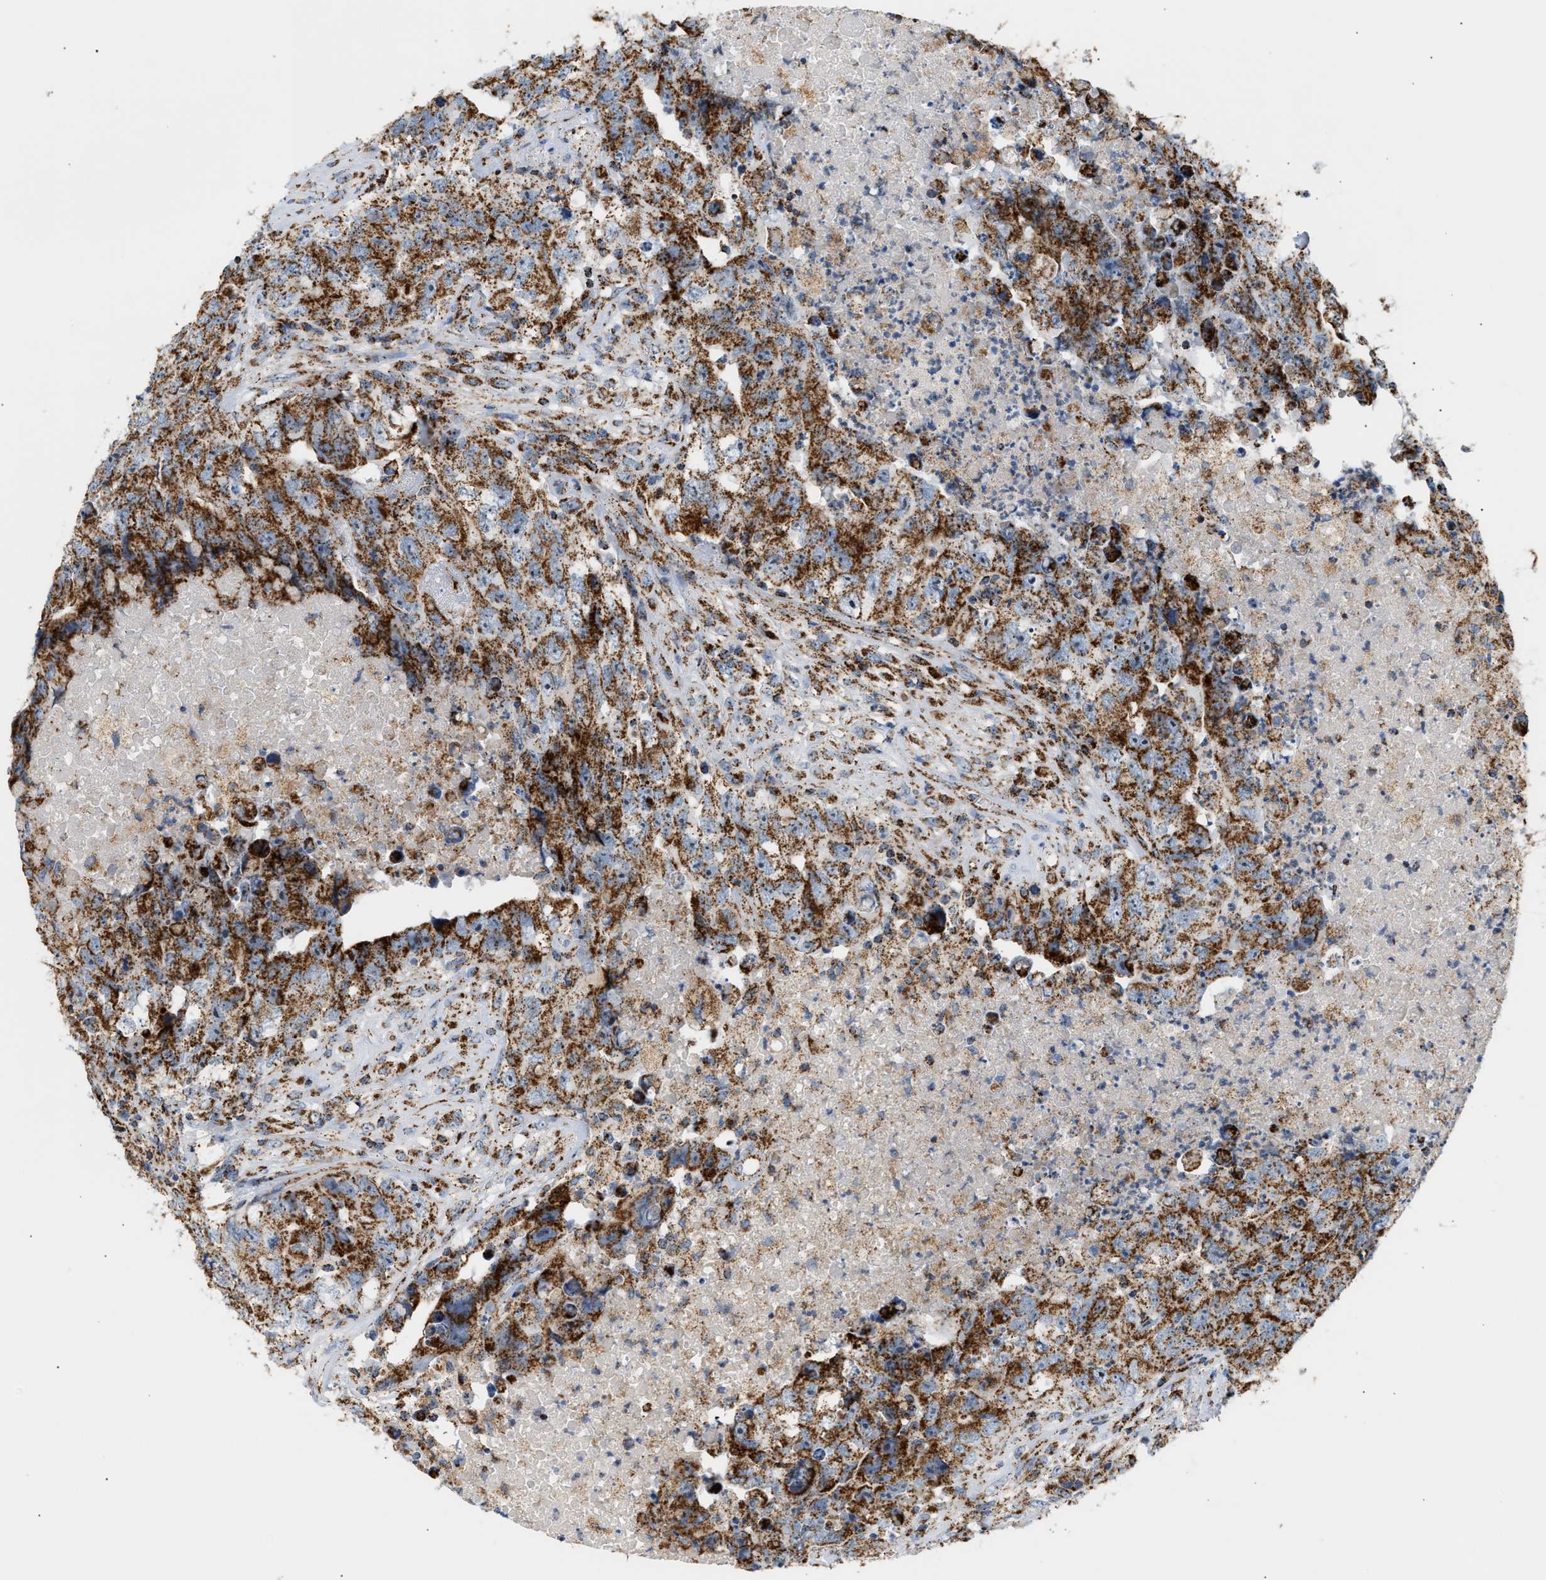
{"staining": {"intensity": "strong", "quantity": ">75%", "location": "cytoplasmic/membranous"}, "tissue": "testis cancer", "cell_type": "Tumor cells", "image_type": "cancer", "snomed": [{"axis": "morphology", "description": "Carcinoma, Embryonal, NOS"}, {"axis": "topography", "description": "Testis"}], "caption": "A high-resolution photomicrograph shows IHC staining of testis cancer (embryonal carcinoma), which shows strong cytoplasmic/membranous staining in approximately >75% of tumor cells.", "gene": "OGDH", "patient": {"sex": "male", "age": 32}}